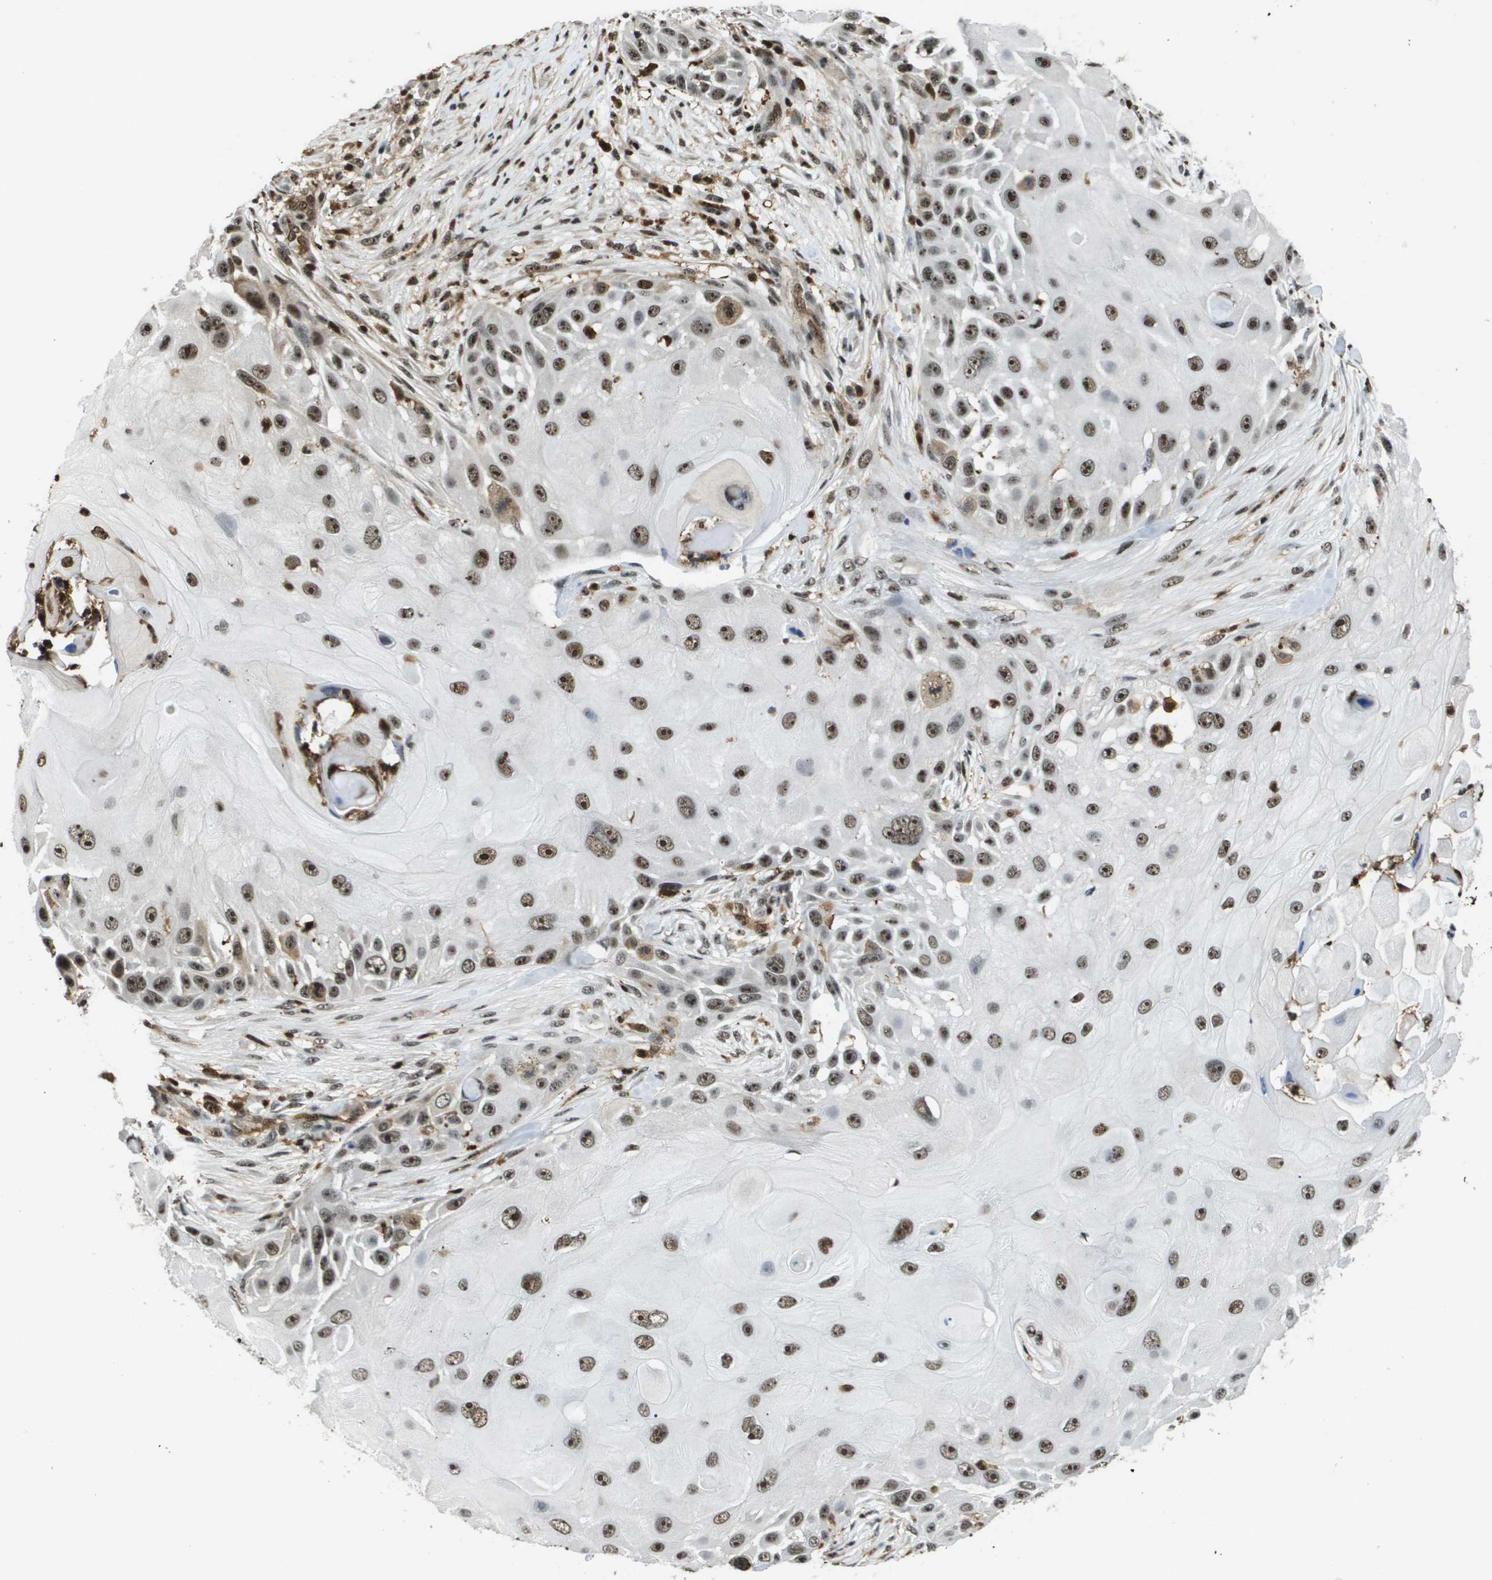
{"staining": {"intensity": "moderate", "quantity": ">75%", "location": "nuclear"}, "tissue": "skin cancer", "cell_type": "Tumor cells", "image_type": "cancer", "snomed": [{"axis": "morphology", "description": "Squamous cell carcinoma, NOS"}, {"axis": "topography", "description": "Skin"}], "caption": "This micrograph displays skin cancer stained with immunohistochemistry (IHC) to label a protein in brown. The nuclear of tumor cells show moderate positivity for the protein. Nuclei are counter-stained blue.", "gene": "EP400", "patient": {"sex": "female", "age": 44}}